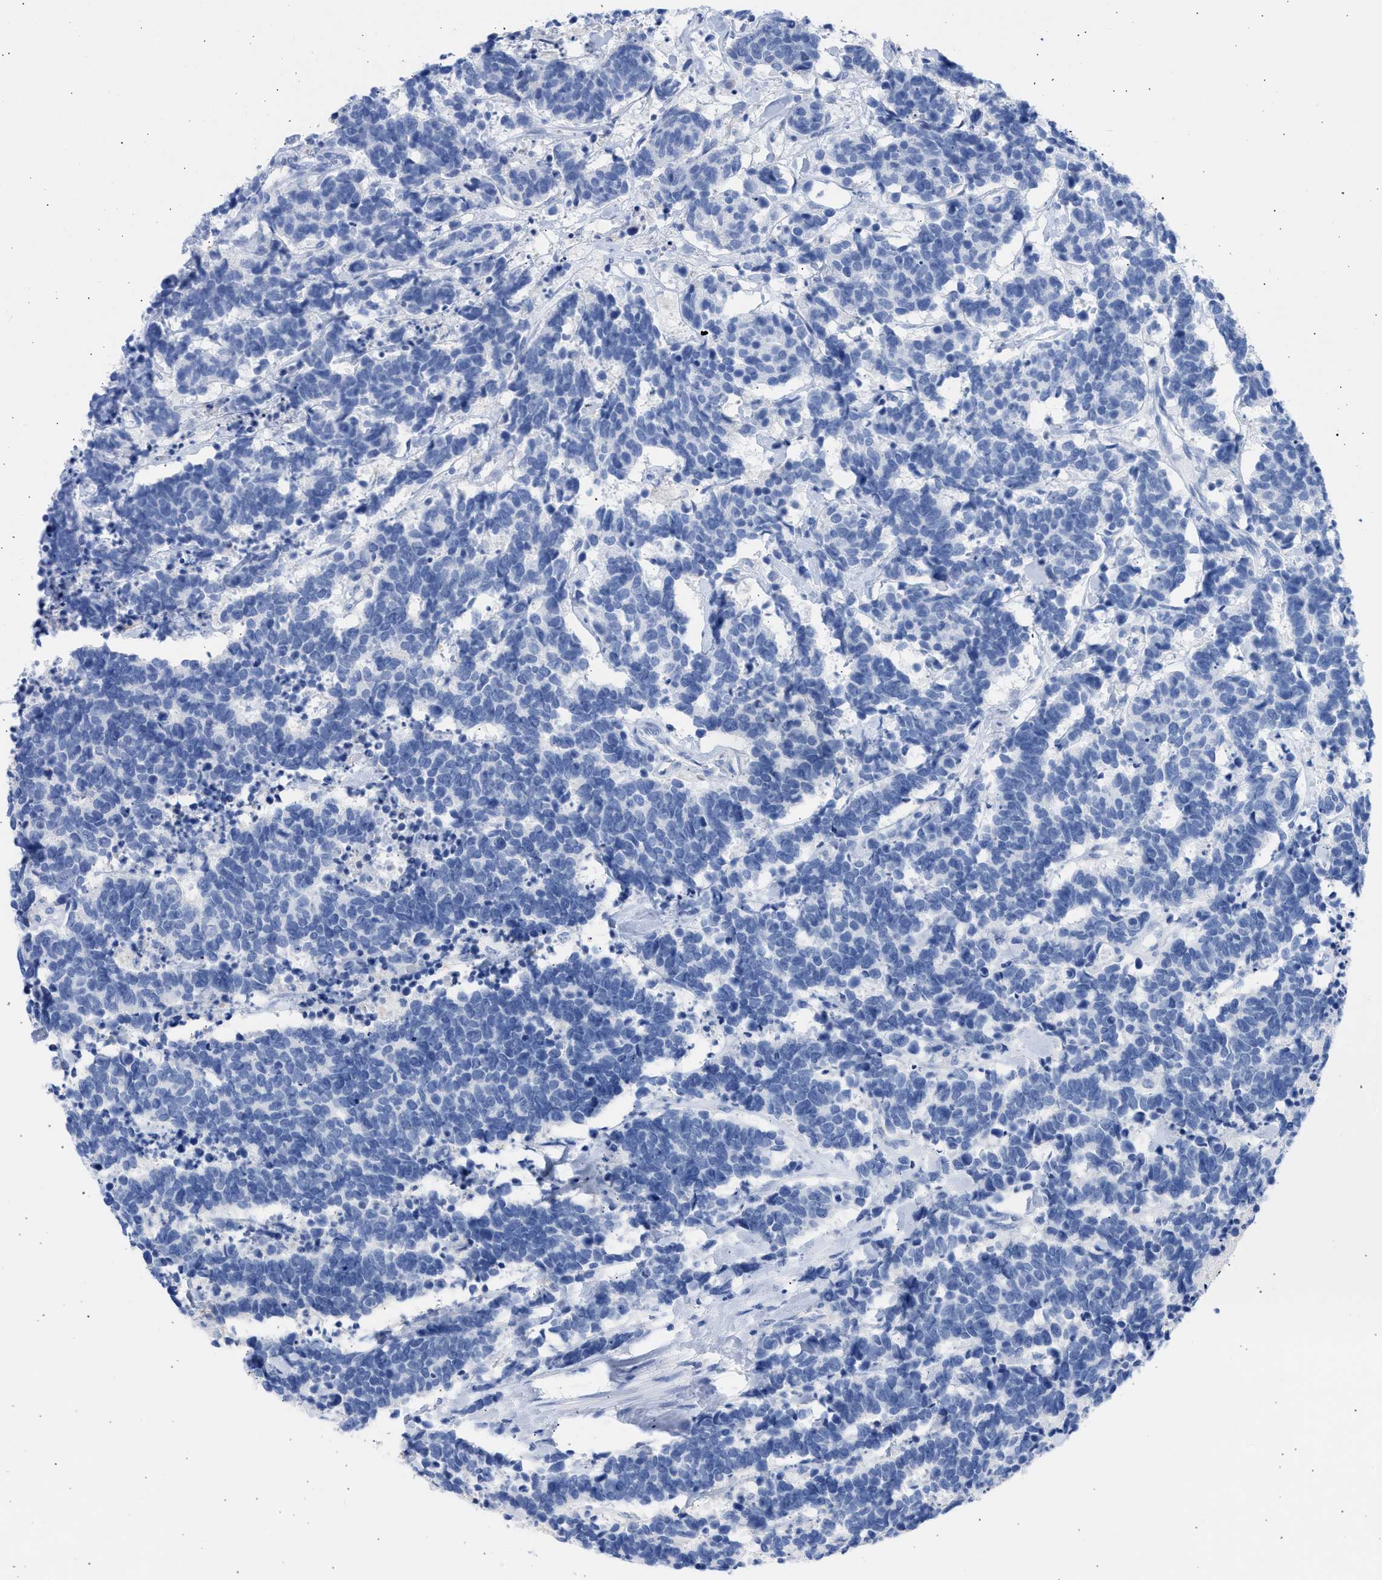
{"staining": {"intensity": "negative", "quantity": "none", "location": "none"}, "tissue": "carcinoid", "cell_type": "Tumor cells", "image_type": "cancer", "snomed": [{"axis": "morphology", "description": "Carcinoma, NOS"}, {"axis": "morphology", "description": "Carcinoid, malignant, NOS"}, {"axis": "topography", "description": "Urinary bladder"}], "caption": "IHC photomicrograph of neoplastic tissue: human carcinoid stained with DAB shows no significant protein positivity in tumor cells. The staining is performed using DAB brown chromogen with nuclei counter-stained in using hematoxylin.", "gene": "RSPH1", "patient": {"sex": "male", "age": 57}}